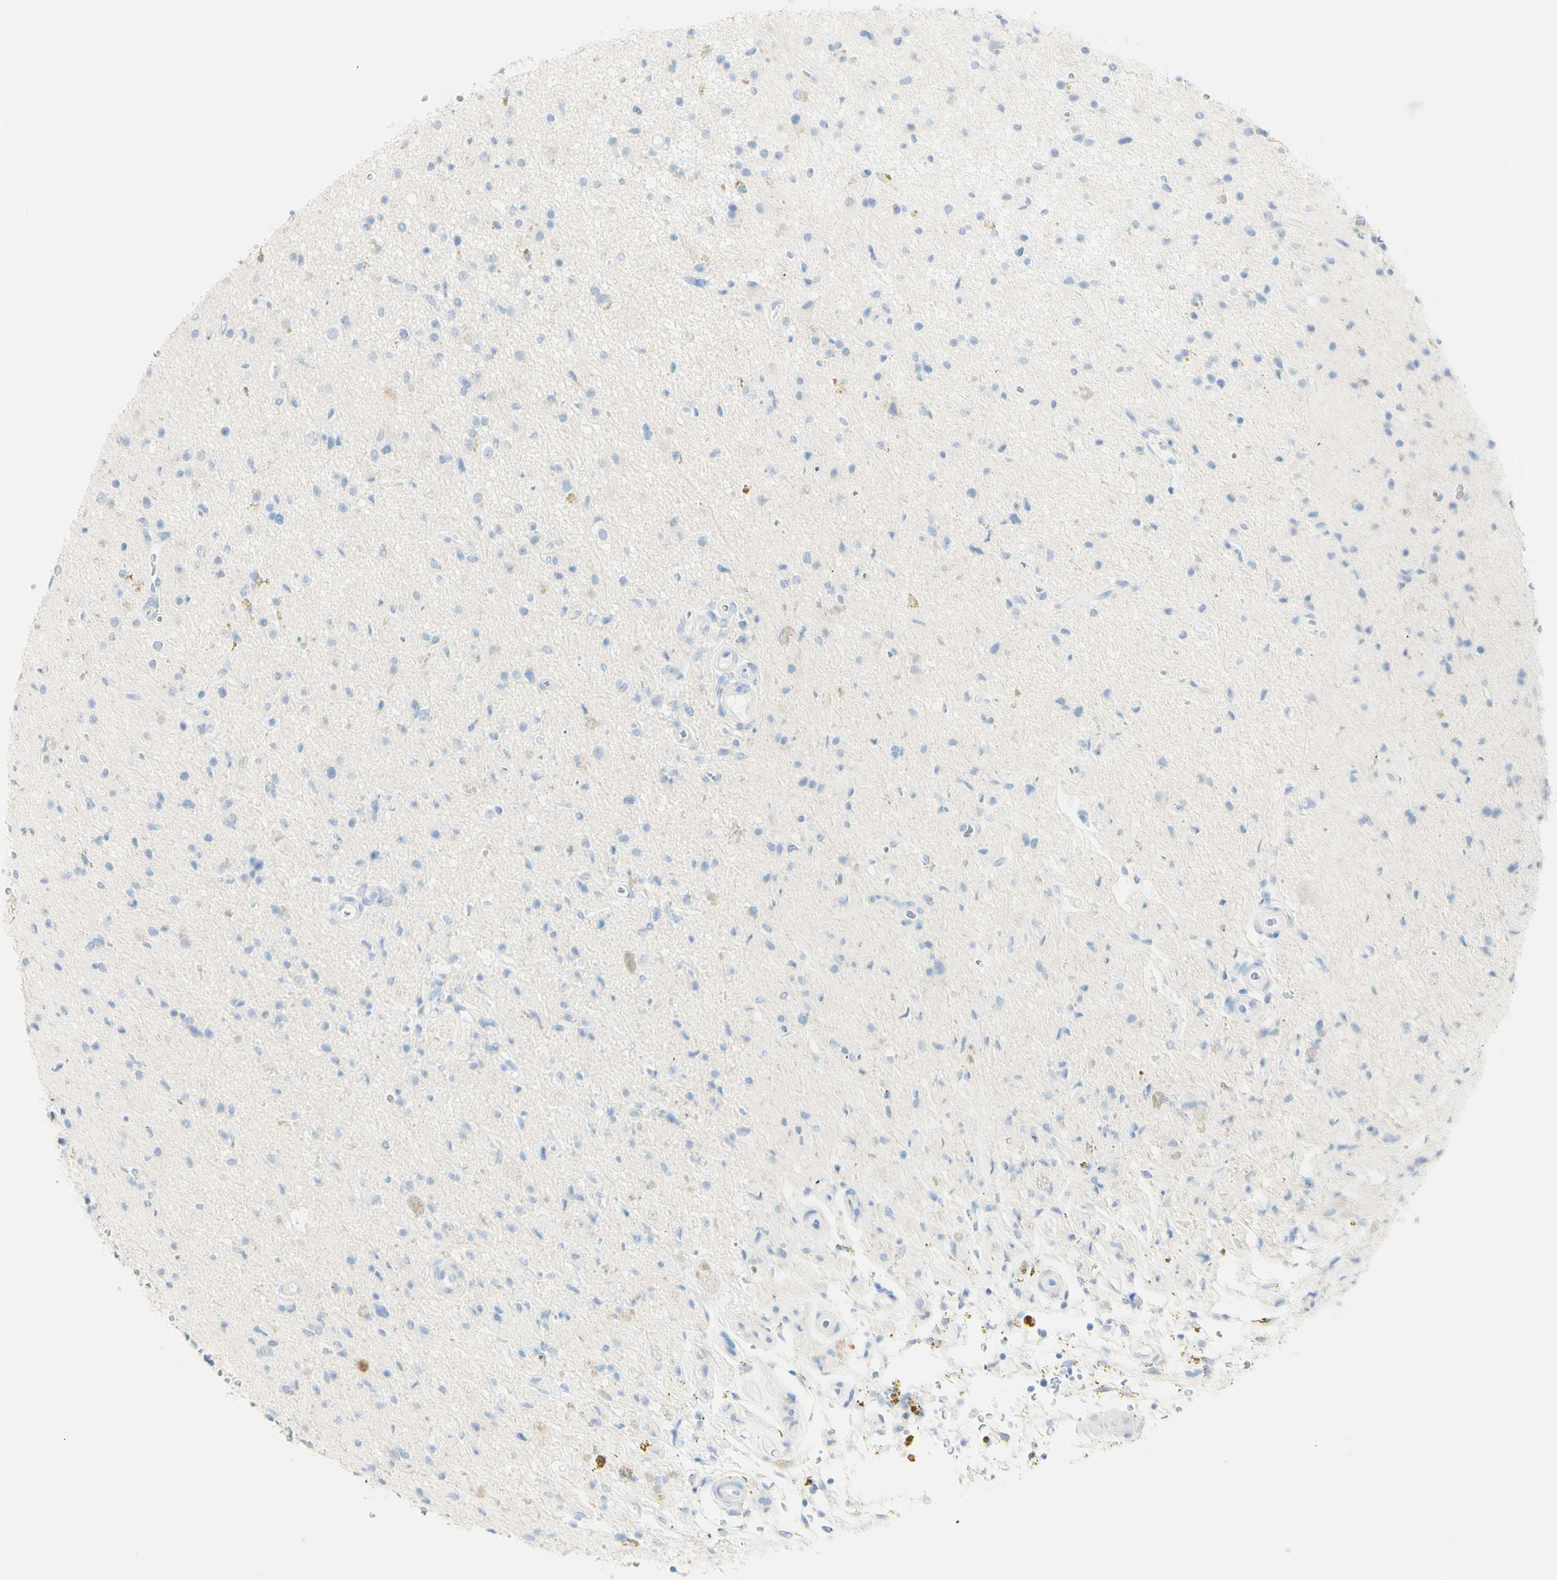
{"staining": {"intensity": "negative", "quantity": "none", "location": "none"}, "tissue": "glioma", "cell_type": "Tumor cells", "image_type": "cancer", "snomed": [{"axis": "morphology", "description": "Glioma, malignant, High grade"}, {"axis": "topography", "description": "Brain"}], "caption": "Immunohistochemistry histopathology image of neoplastic tissue: human glioma stained with DAB (3,3'-diaminobenzidine) exhibits no significant protein expression in tumor cells.", "gene": "LETM1", "patient": {"sex": "male", "age": 33}}